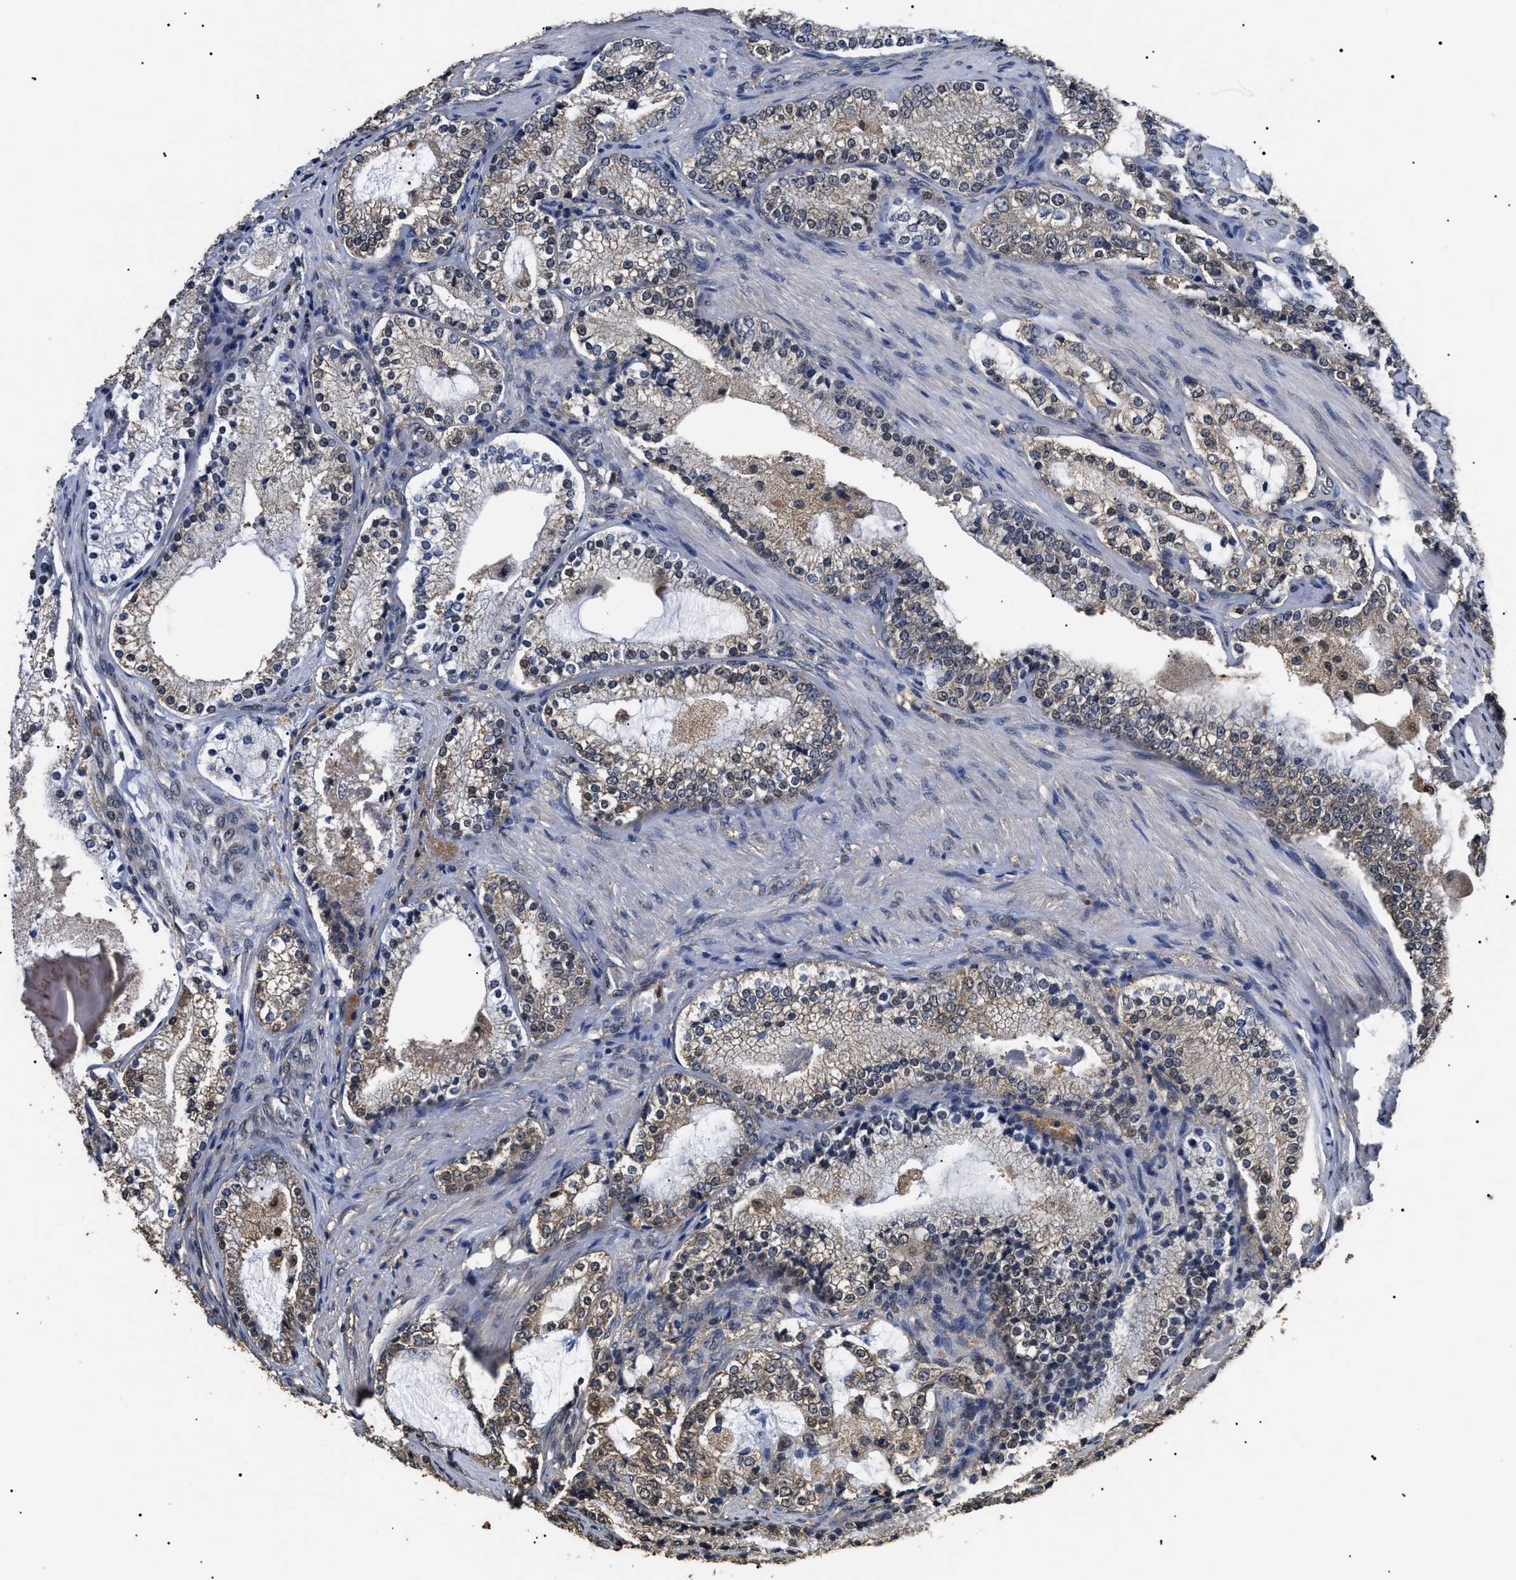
{"staining": {"intensity": "weak", "quantity": "<25%", "location": "cytoplasmic/membranous"}, "tissue": "prostate cancer", "cell_type": "Tumor cells", "image_type": "cancer", "snomed": [{"axis": "morphology", "description": "Adenocarcinoma, High grade"}, {"axis": "topography", "description": "Prostate"}], "caption": "IHC photomicrograph of prostate cancer stained for a protein (brown), which reveals no staining in tumor cells. (DAB (3,3'-diaminobenzidine) immunohistochemistry (IHC) visualized using brightfield microscopy, high magnification).", "gene": "PSMD8", "patient": {"sex": "male", "age": 63}}